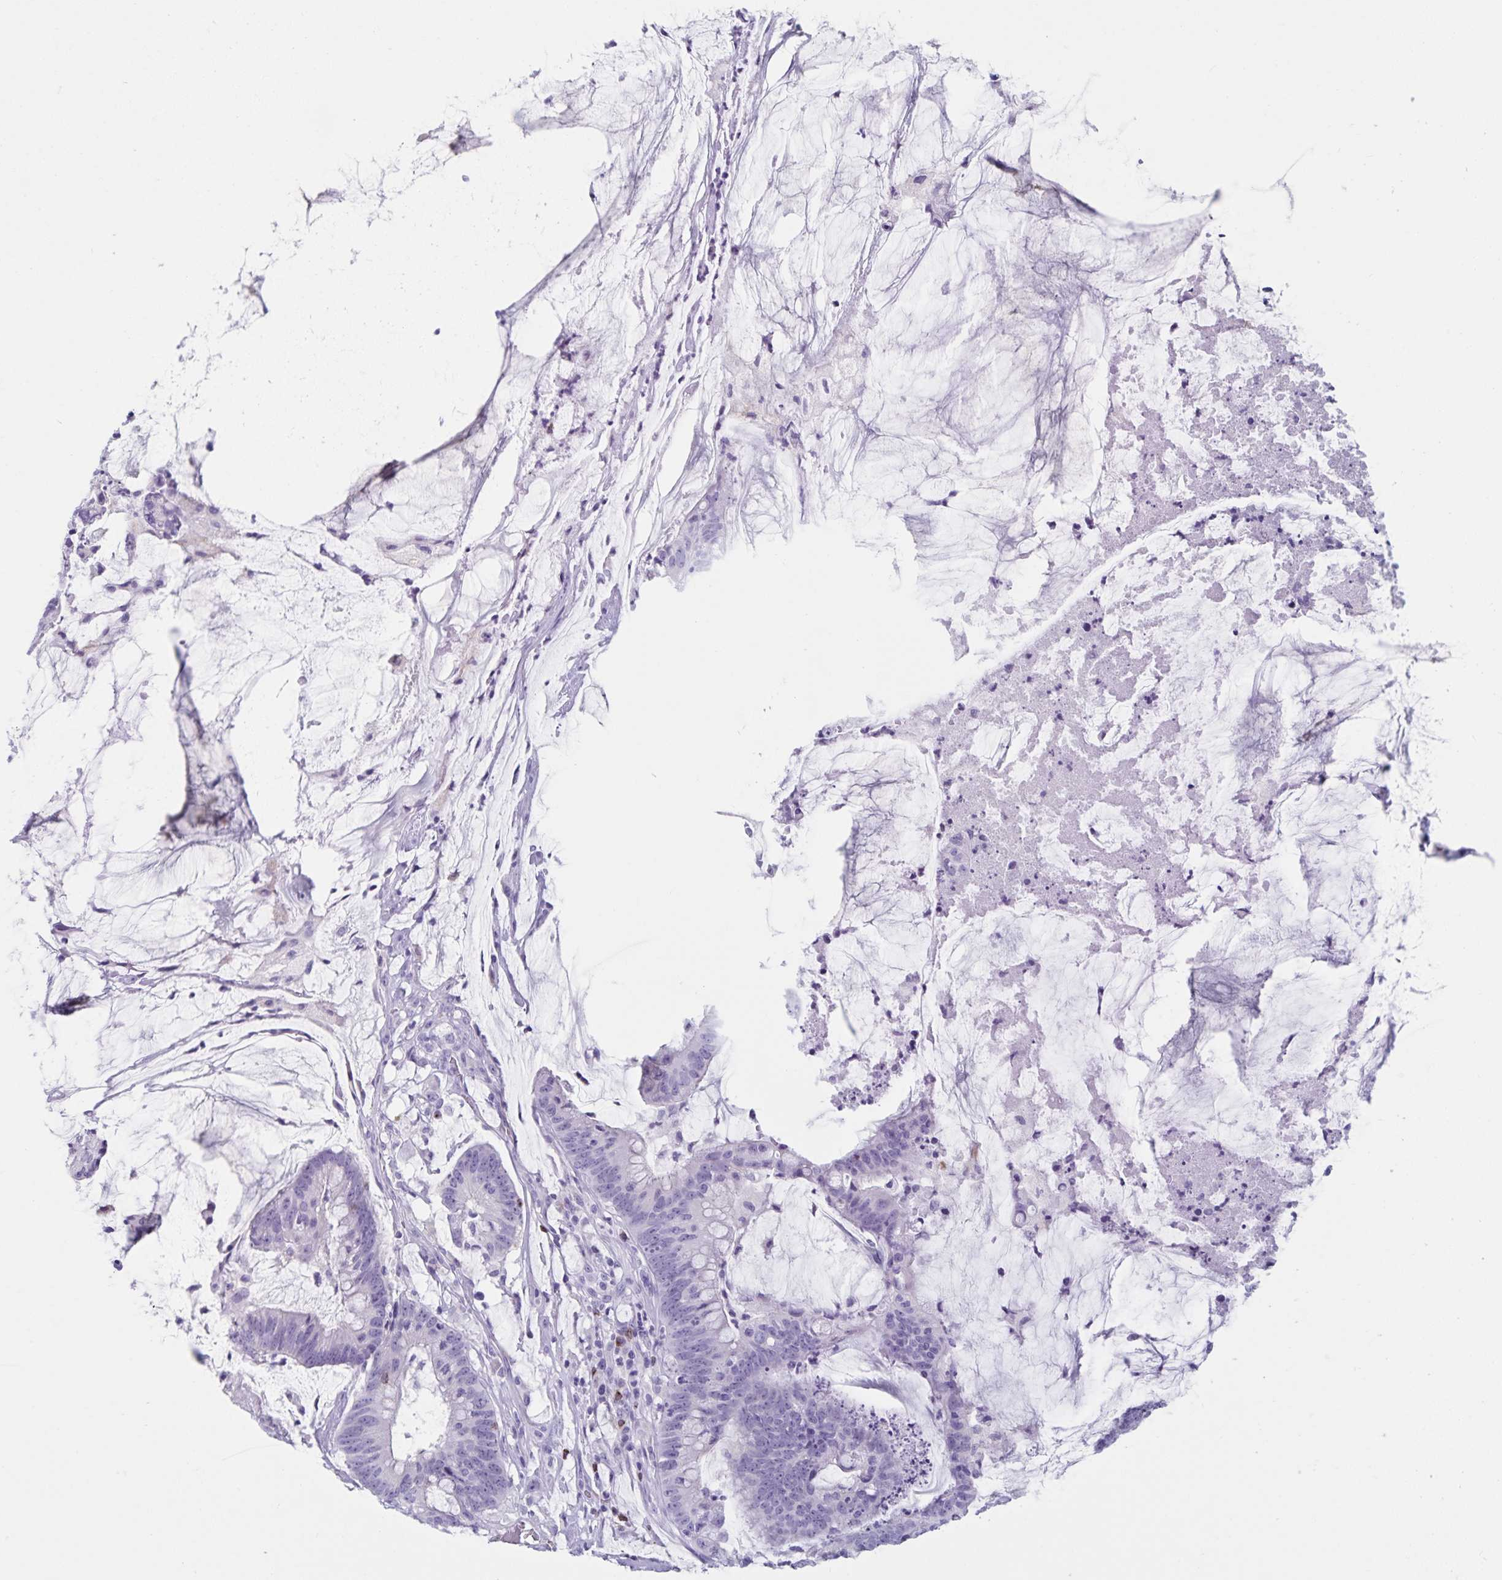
{"staining": {"intensity": "negative", "quantity": "none", "location": "none"}, "tissue": "colorectal cancer", "cell_type": "Tumor cells", "image_type": "cancer", "snomed": [{"axis": "morphology", "description": "Adenocarcinoma, NOS"}, {"axis": "topography", "description": "Colon"}], "caption": "The histopathology image exhibits no staining of tumor cells in colorectal cancer (adenocarcinoma).", "gene": "GNLY", "patient": {"sex": "male", "age": 62}}